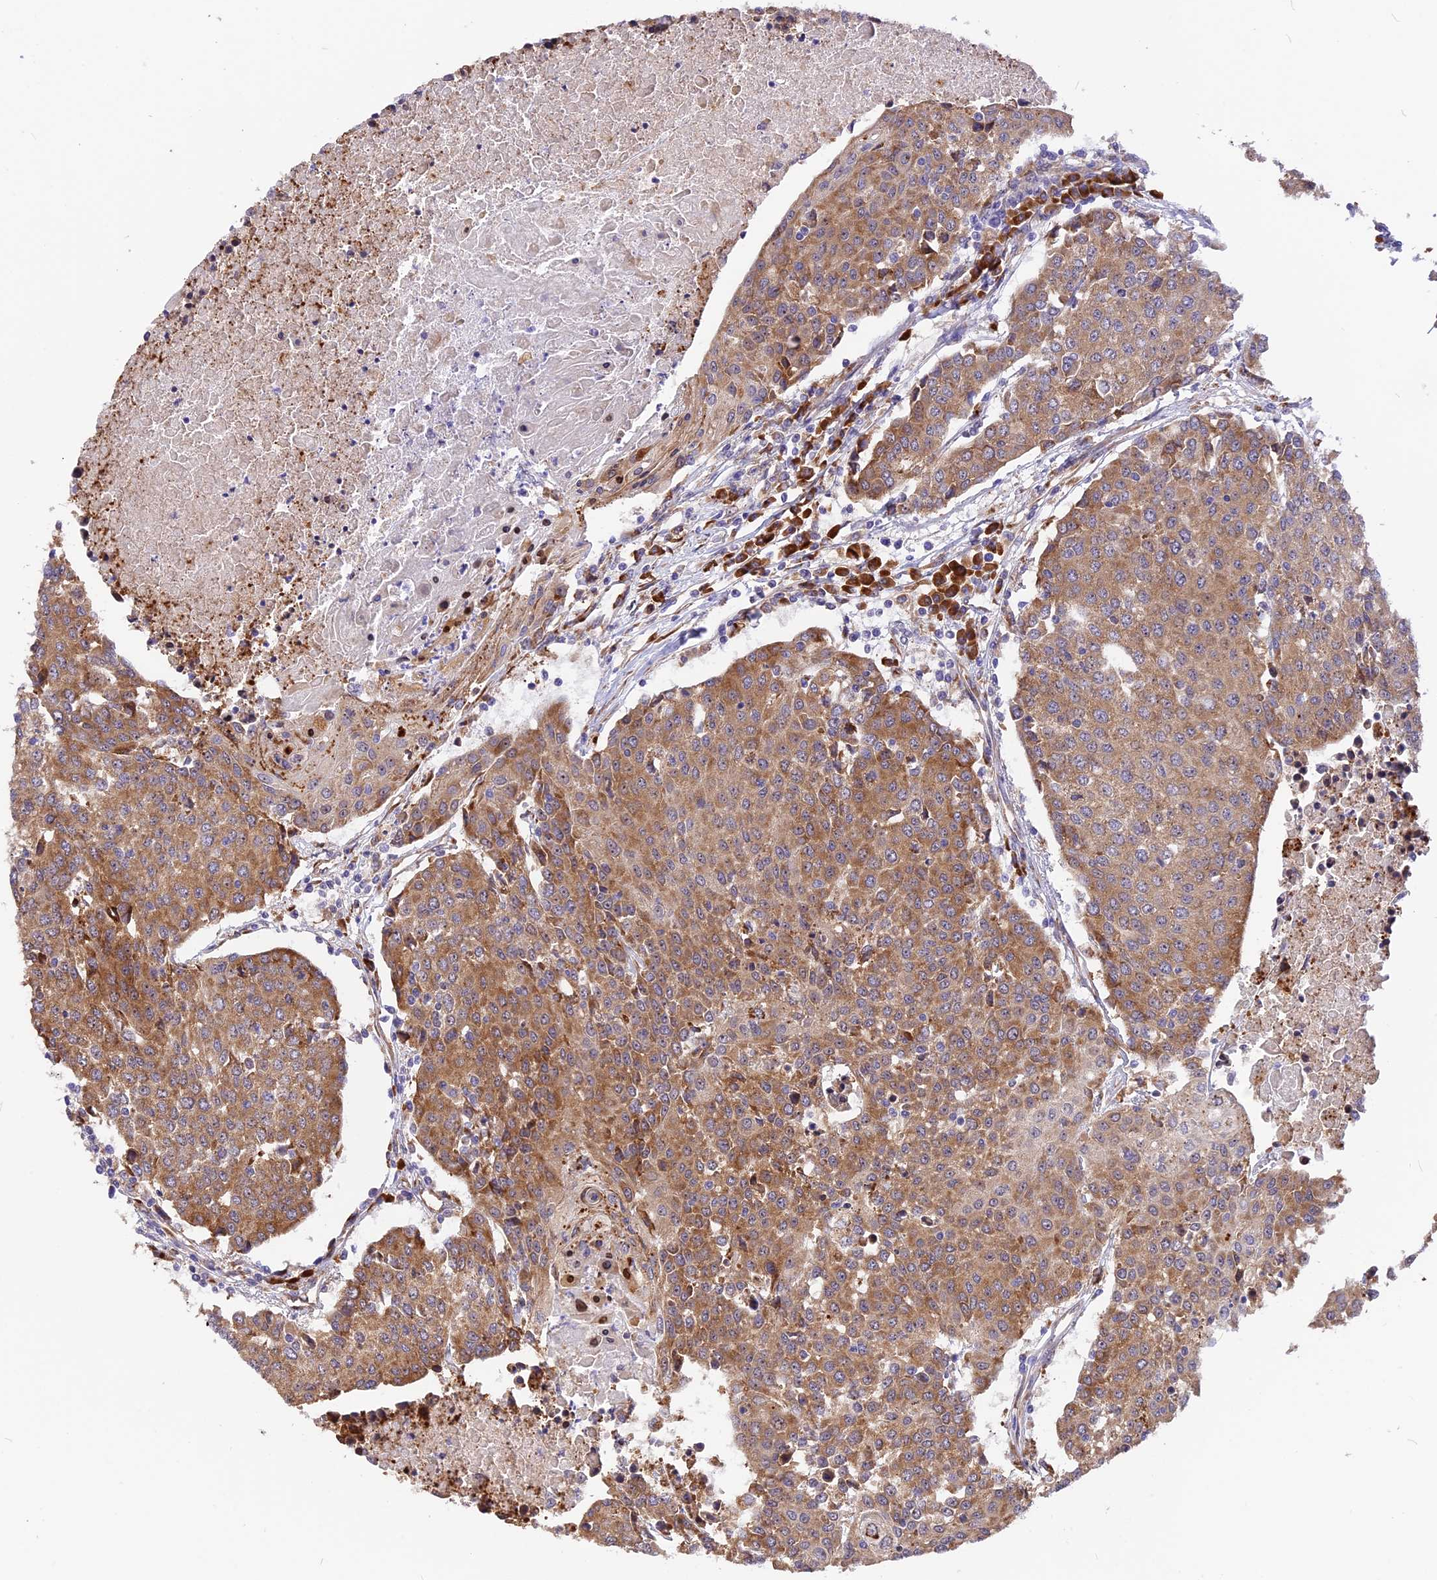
{"staining": {"intensity": "moderate", "quantity": ">75%", "location": "cytoplasmic/membranous"}, "tissue": "urothelial cancer", "cell_type": "Tumor cells", "image_type": "cancer", "snomed": [{"axis": "morphology", "description": "Urothelial carcinoma, High grade"}, {"axis": "topography", "description": "Urinary bladder"}], "caption": "The photomicrograph reveals staining of urothelial carcinoma (high-grade), revealing moderate cytoplasmic/membranous protein expression (brown color) within tumor cells.", "gene": "GNPTAB", "patient": {"sex": "female", "age": 85}}